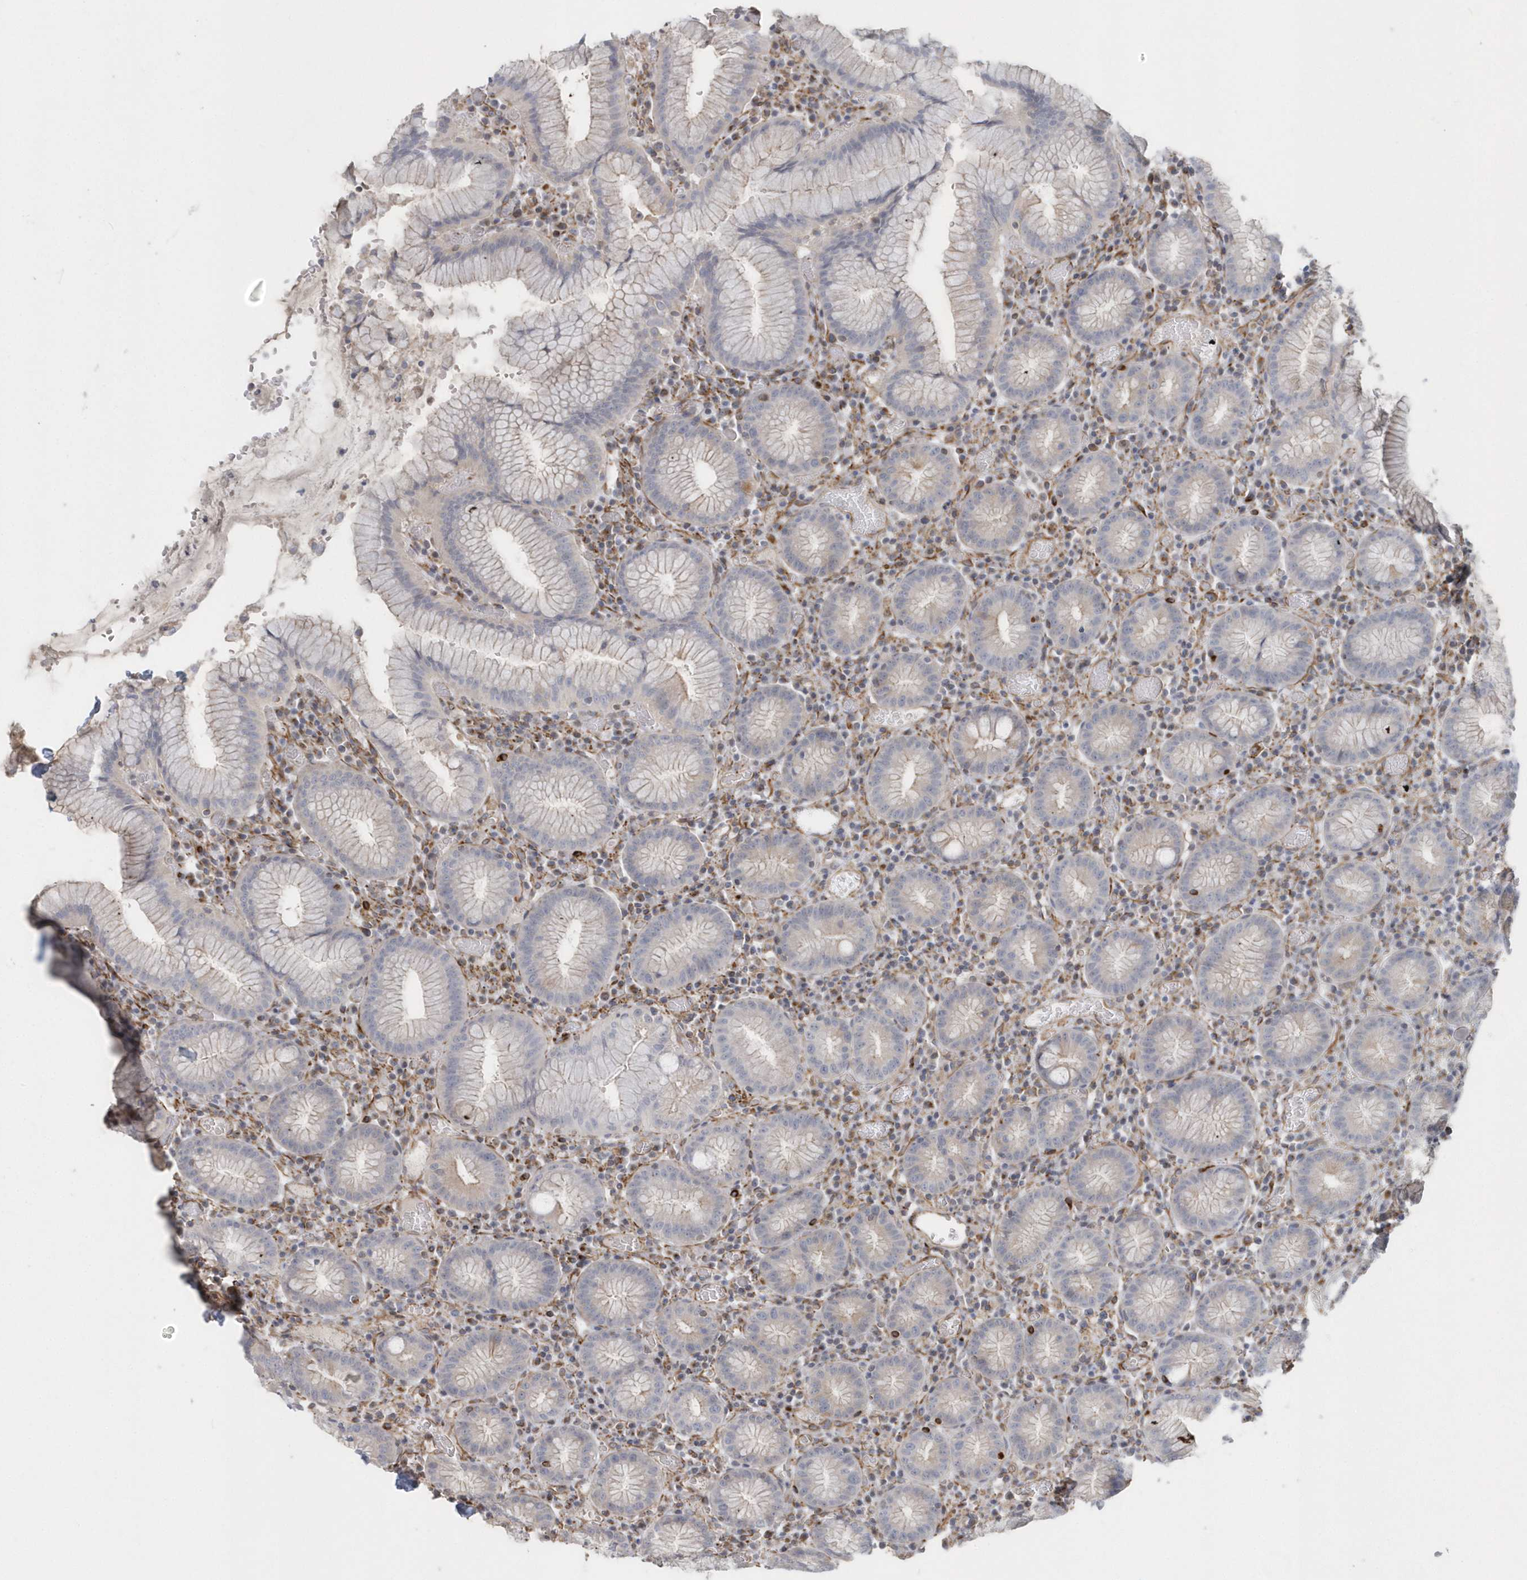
{"staining": {"intensity": "moderate", "quantity": "<25%", "location": "cytoplasmic/membranous"}, "tissue": "stomach", "cell_type": "Glandular cells", "image_type": "normal", "snomed": [{"axis": "morphology", "description": "Normal tissue, NOS"}, {"axis": "topography", "description": "Stomach"}], "caption": "High-power microscopy captured an IHC micrograph of benign stomach, revealing moderate cytoplasmic/membranous expression in approximately <25% of glandular cells.", "gene": "RAB17", "patient": {"sex": "male", "age": 55}}